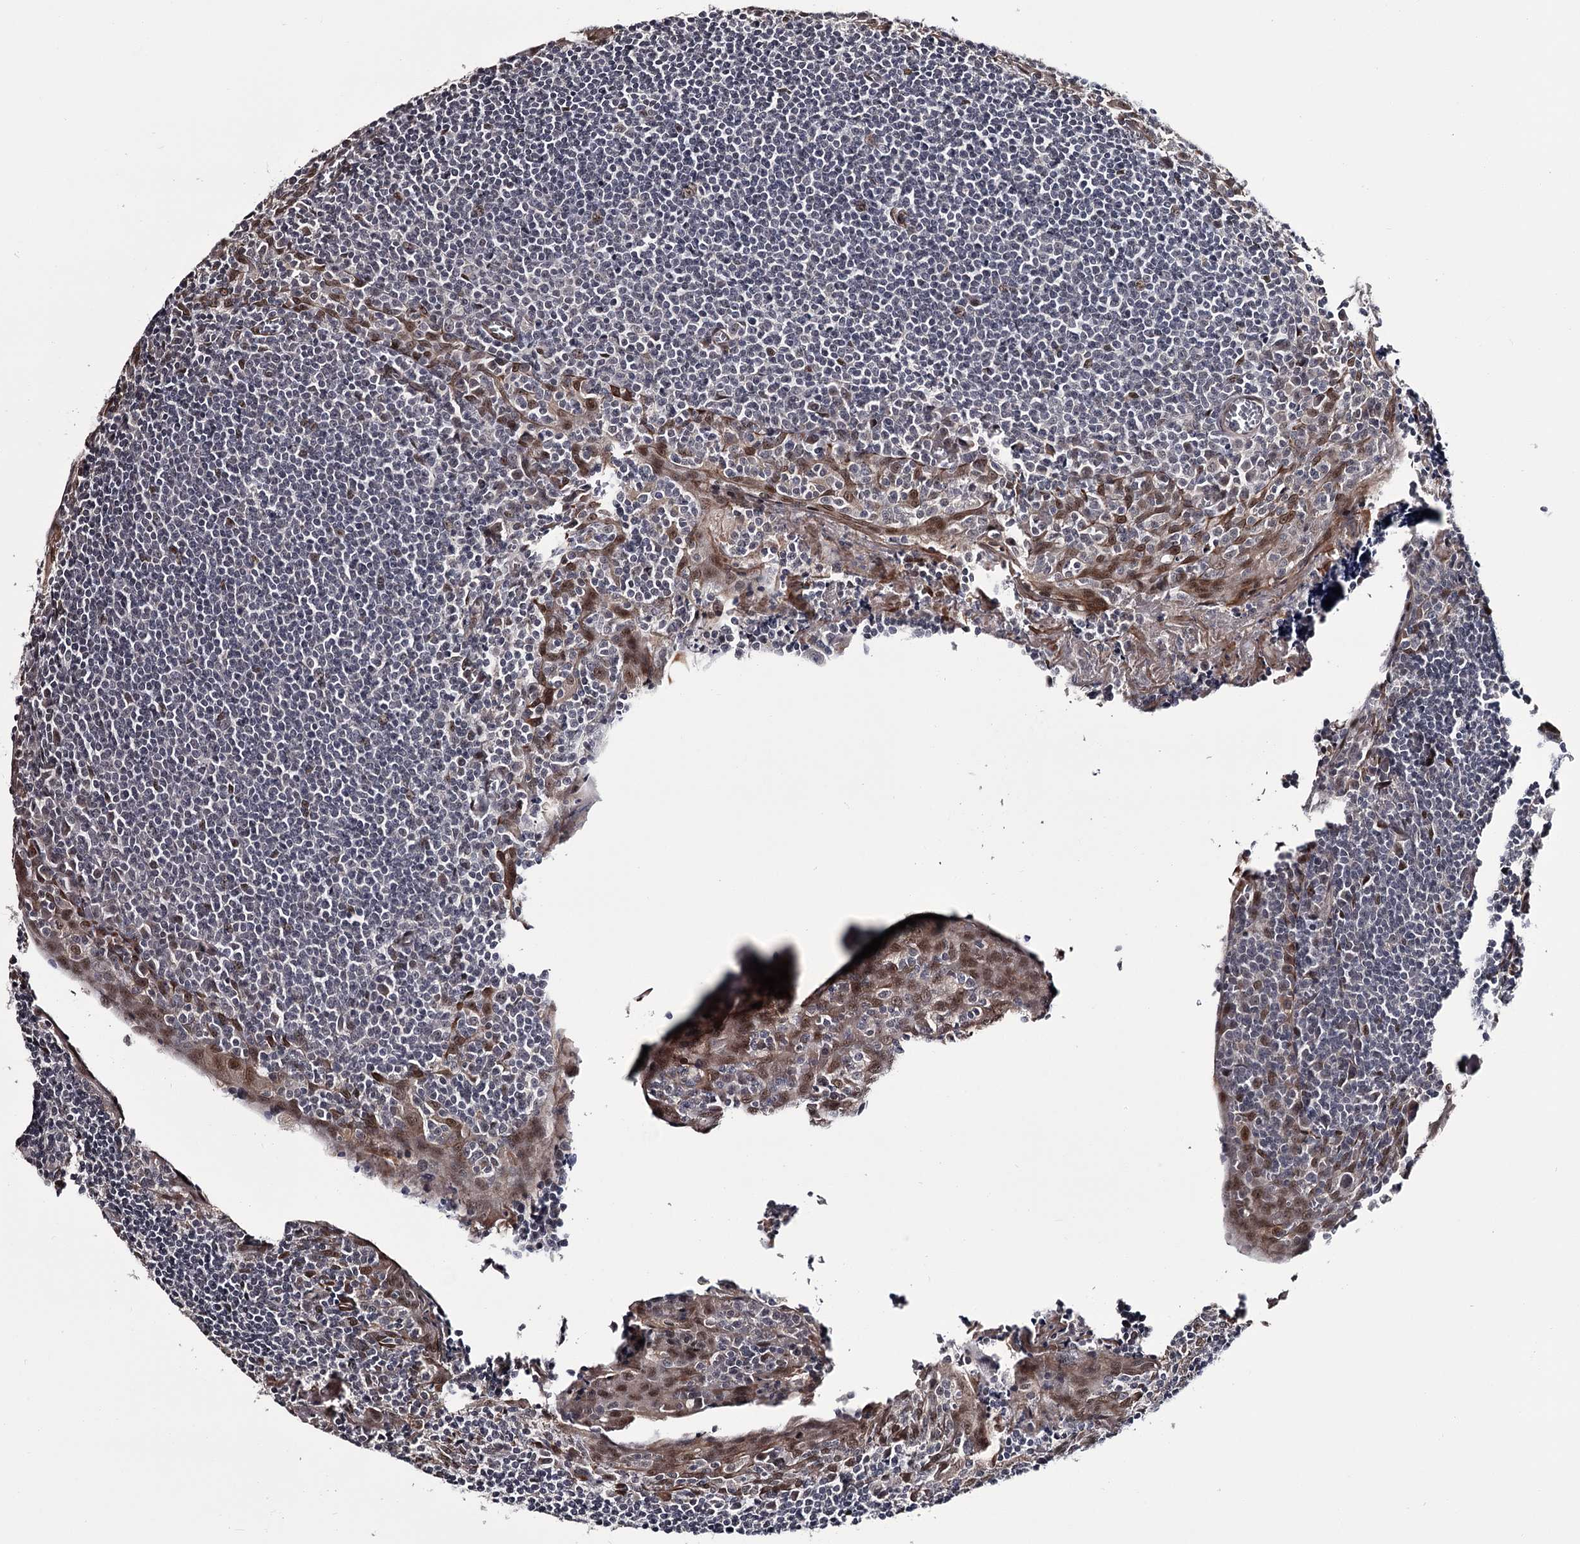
{"staining": {"intensity": "negative", "quantity": "none", "location": "none"}, "tissue": "tonsil", "cell_type": "Germinal center cells", "image_type": "normal", "snomed": [{"axis": "morphology", "description": "Normal tissue, NOS"}, {"axis": "topography", "description": "Tonsil"}], "caption": "IHC image of unremarkable tonsil: human tonsil stained with DAB (3,3'-diaminobenzidine) reveals no significant protein expression in germinal center cells. The staining is performed using DAB brown chromogen with nuclei counter-stained in using hematoxylin.", "gene": "PRPF40B", "patient": {"sex": "male", "age": 27}}